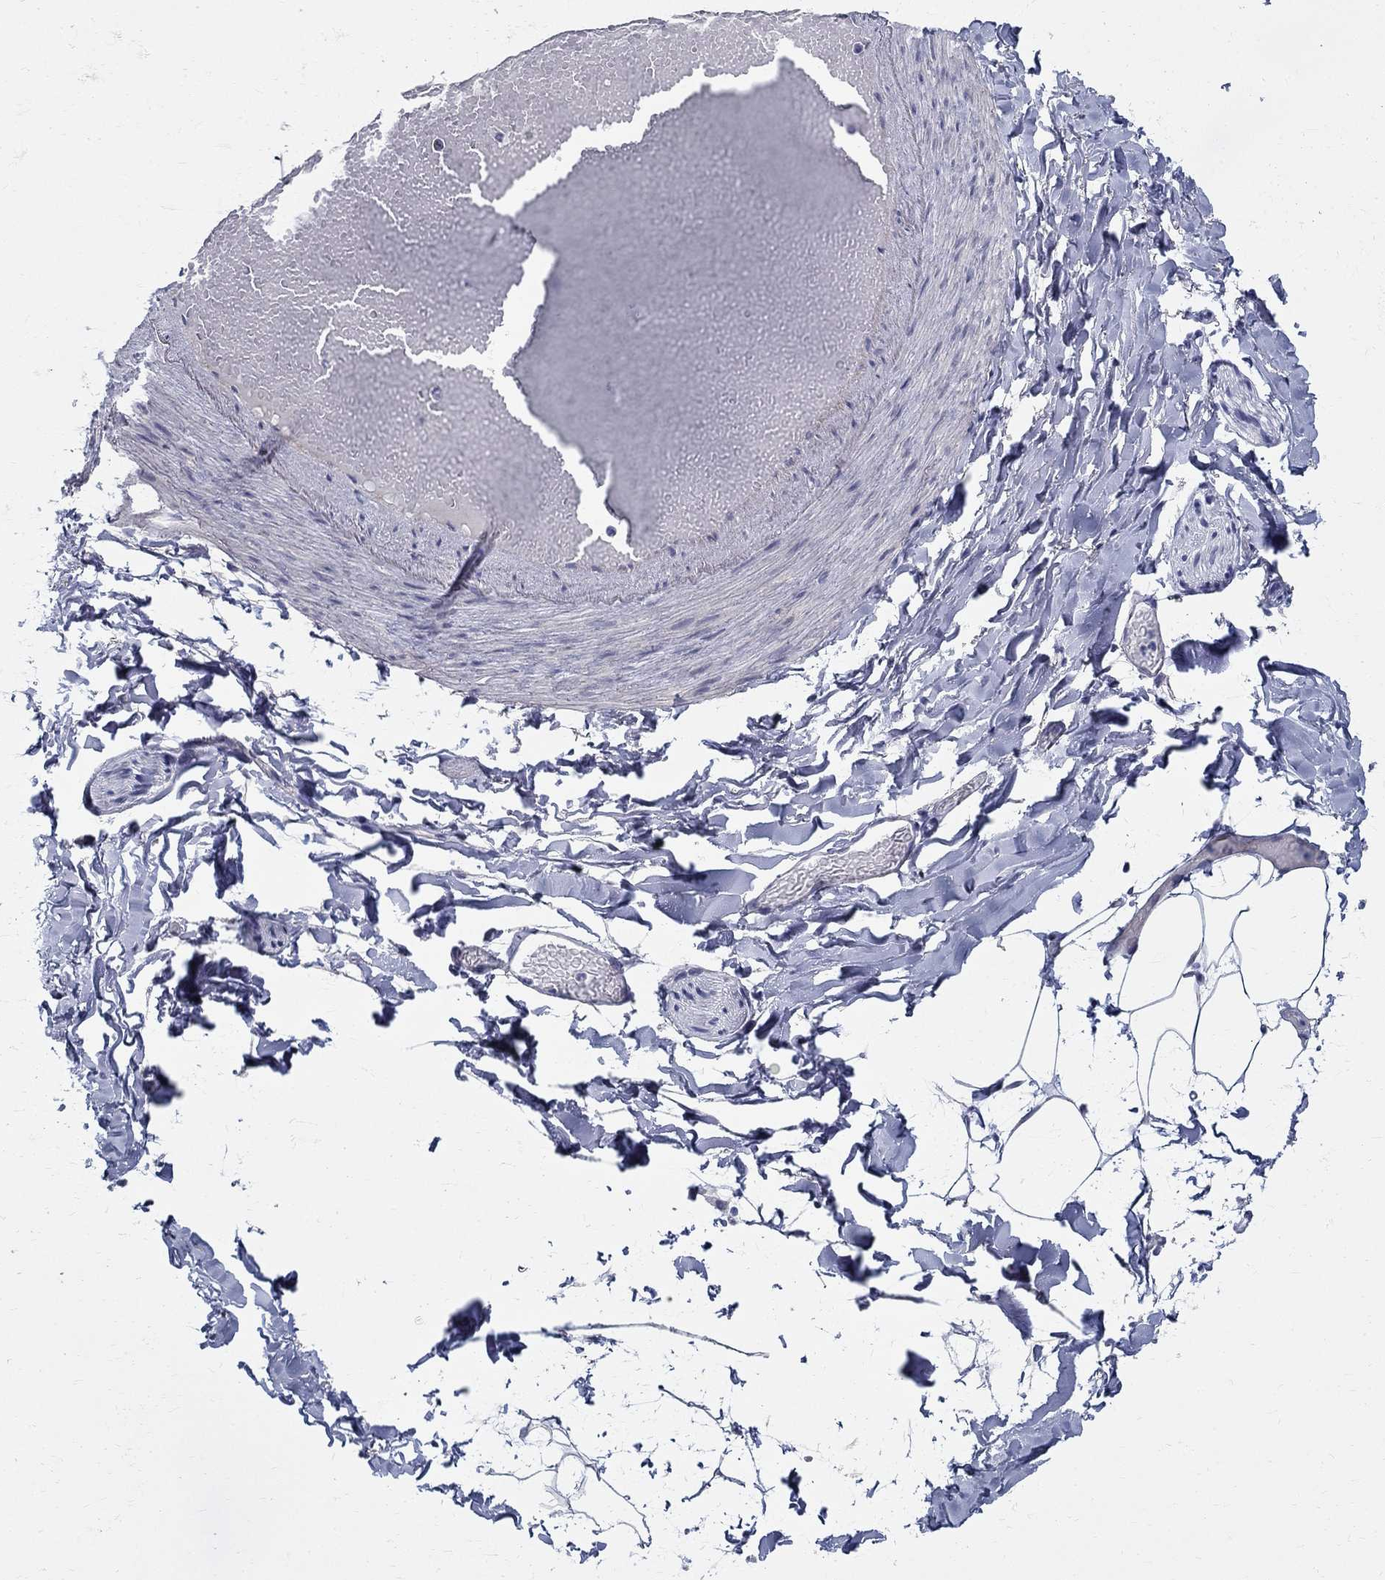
{"staining": {"intensity": "negative", "quantity": "none", "location": "none"}, "tissue": "adipose tissue", "cell_type": "Adipocytes", "image_type": "normal", "snomed": [{"axis": "morphology", "description": "Normal tissue, NOS"}, {"axis": "topography", "description": "Gallbladder"}, {"axis": "topography", "description": "Peripheral nerve tissue"}], "caption": "The image demonstrates no significant positivity in adipocytes of adipose tissue.", "gene": "TGM4", "patient": {"sex": "female", "age": 45}}